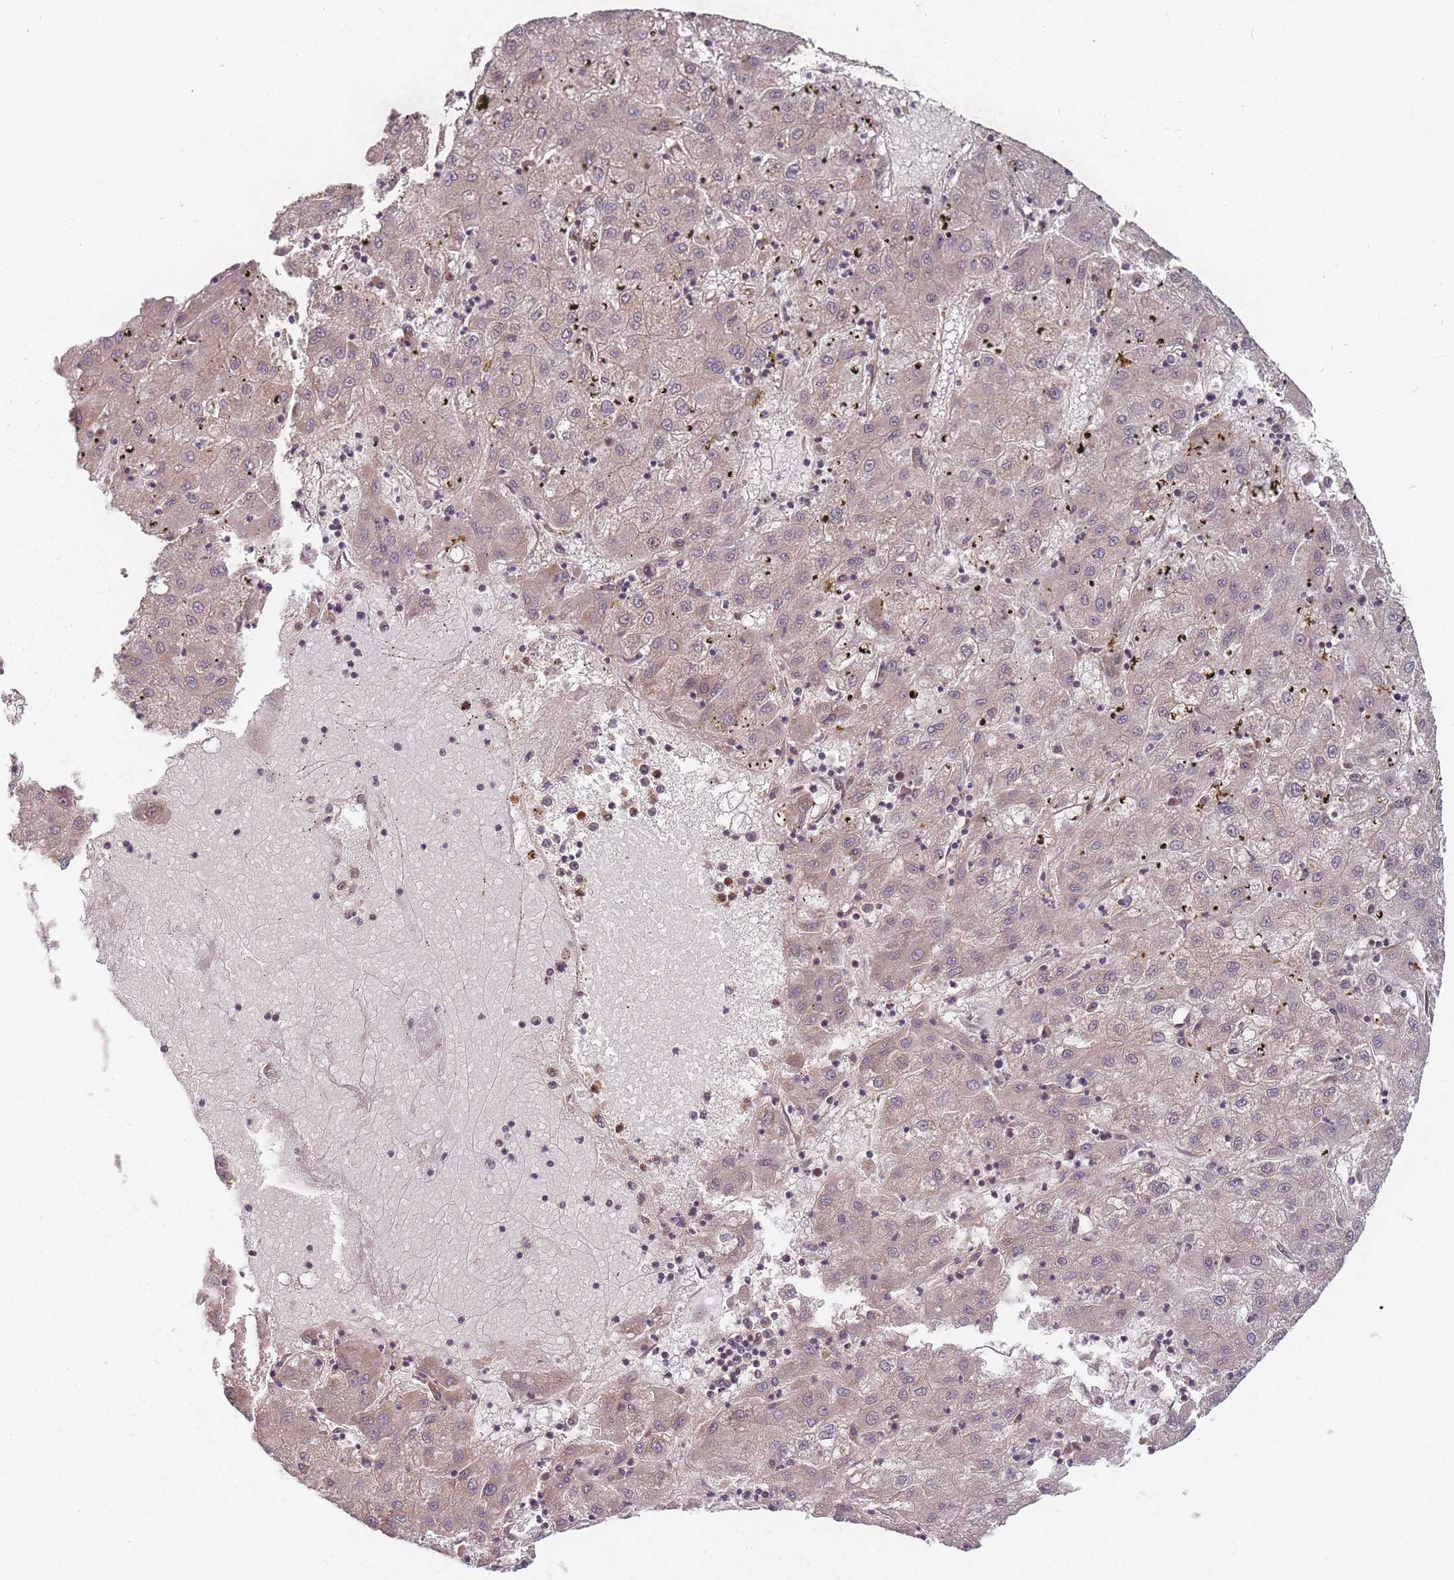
{"staining": {"intensity": "negative", "quantity": "none", "location": "none"}, "tissue": "liver cancer", "cell_type": "Tumor cells", "image_type": "cancer", "snomed": [{"axis": "morphology", "description": "Carcinoma, Hepatocellular, NOS"}, {"axis": "topography", "description": "Liver"}], "caption": "Protein analysis of liver cancer demonstrates no significant expression in tumor cells.", "gene": "C3orf14", "patient": {"sex": "male", "age": 72}}